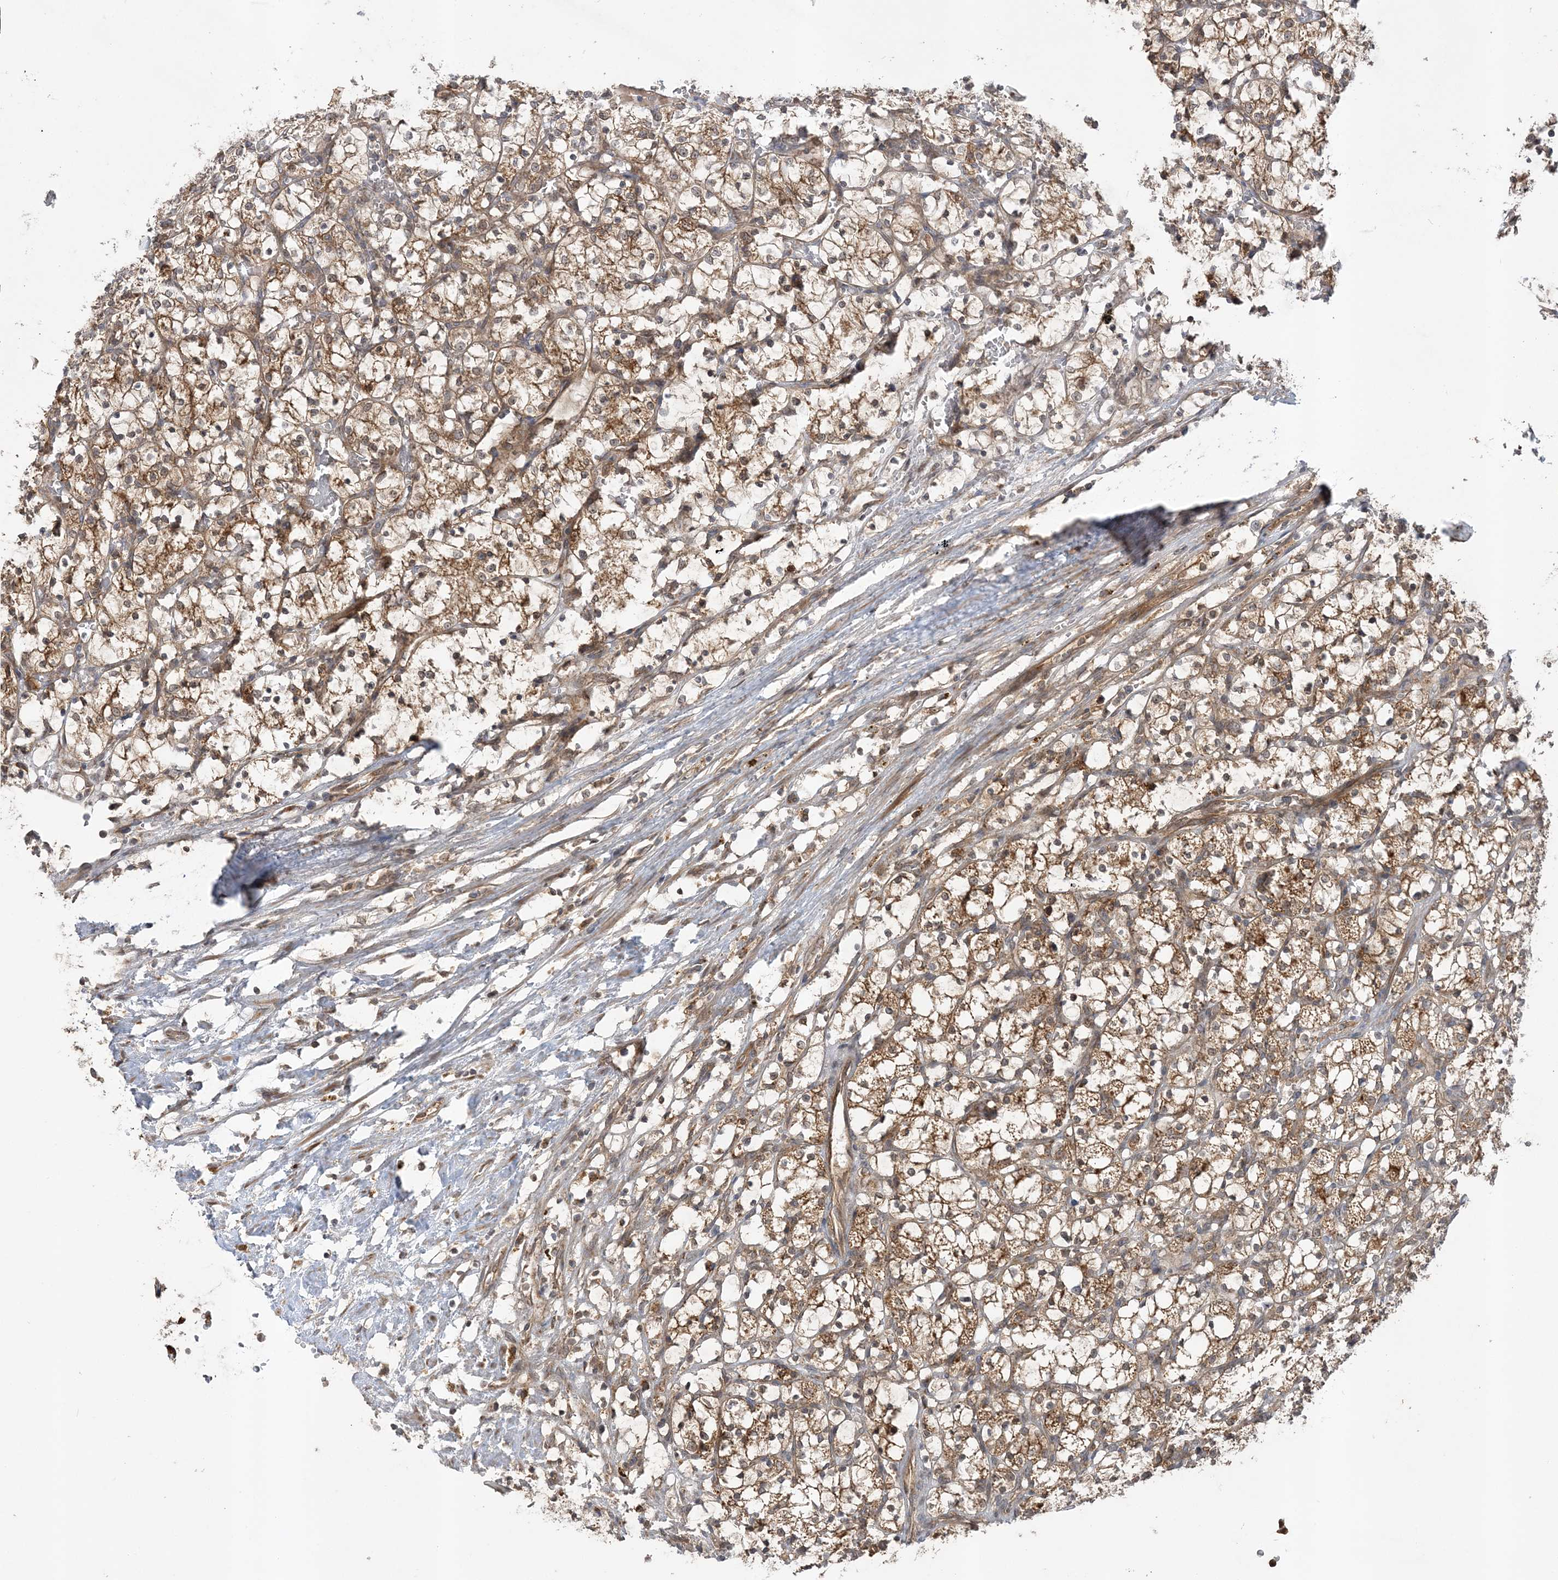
{"staining": {"intensity": "weak", "quantity": ">75%", "location": "cytoplasmic/membranous"}, "tissue": "renal cancer", "cell_type": "Tumor cells", "image_type": "cancer", "snomed": [{"axis": "morphology", "description": "Adenocarcinoma, NOS"}, {"axis": "topography", "description": "Kidney"}], "caption": "The immunohistochemical stain highlights weak cytoplasmic/membranous staining in tumor cells of renal adenocarcinoma tissue. (brown staining indicates protein expression, while blue staining denotes nuclei).", "gene": "MMADHC", "patient": {"sex": "female", "age": 69}}